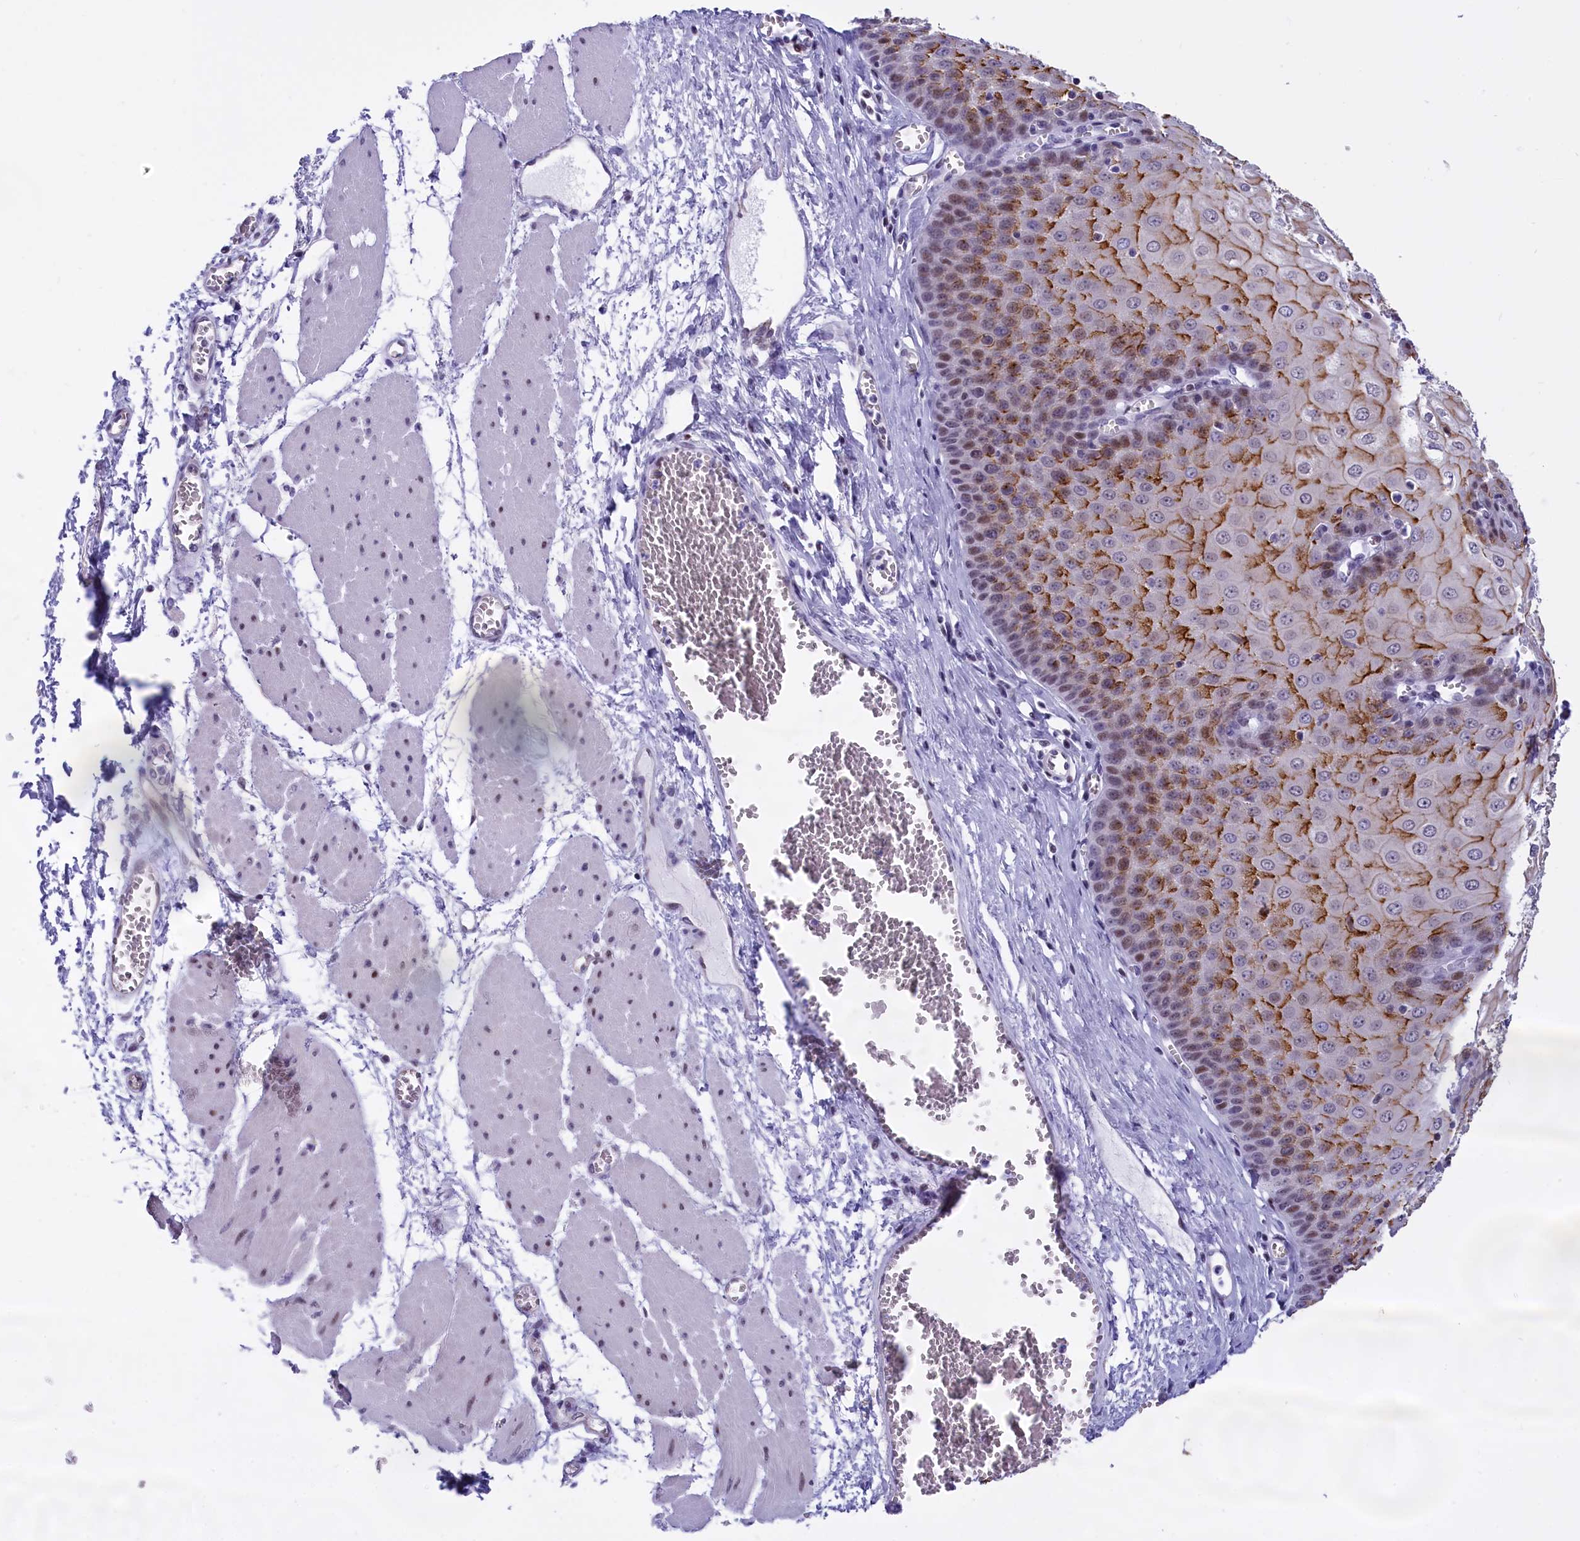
{"staining": {"intensity": "moderate", "quantity": ">75%", "location": "cytoplasmic/membranous,nuclear"}, "tissue": "esophagus", "cell_type": "Squamous epithelial cells", "image_type": "normal", "snomed": [{"axis": "morphology", "description": "Normal tissue, NOS"}, {"axis": "topography", "description": "Esophagus"}], "caption": "The micrograph exhibits immunohistochemical staining of unremarkable esophagus. There is moderate cytoplasmic/membranous,nuclear expression is present in about >75% of squamous epithelial cells.", "gene": "SPIRE2", "patient": {"sex": "male", "age": 60}}